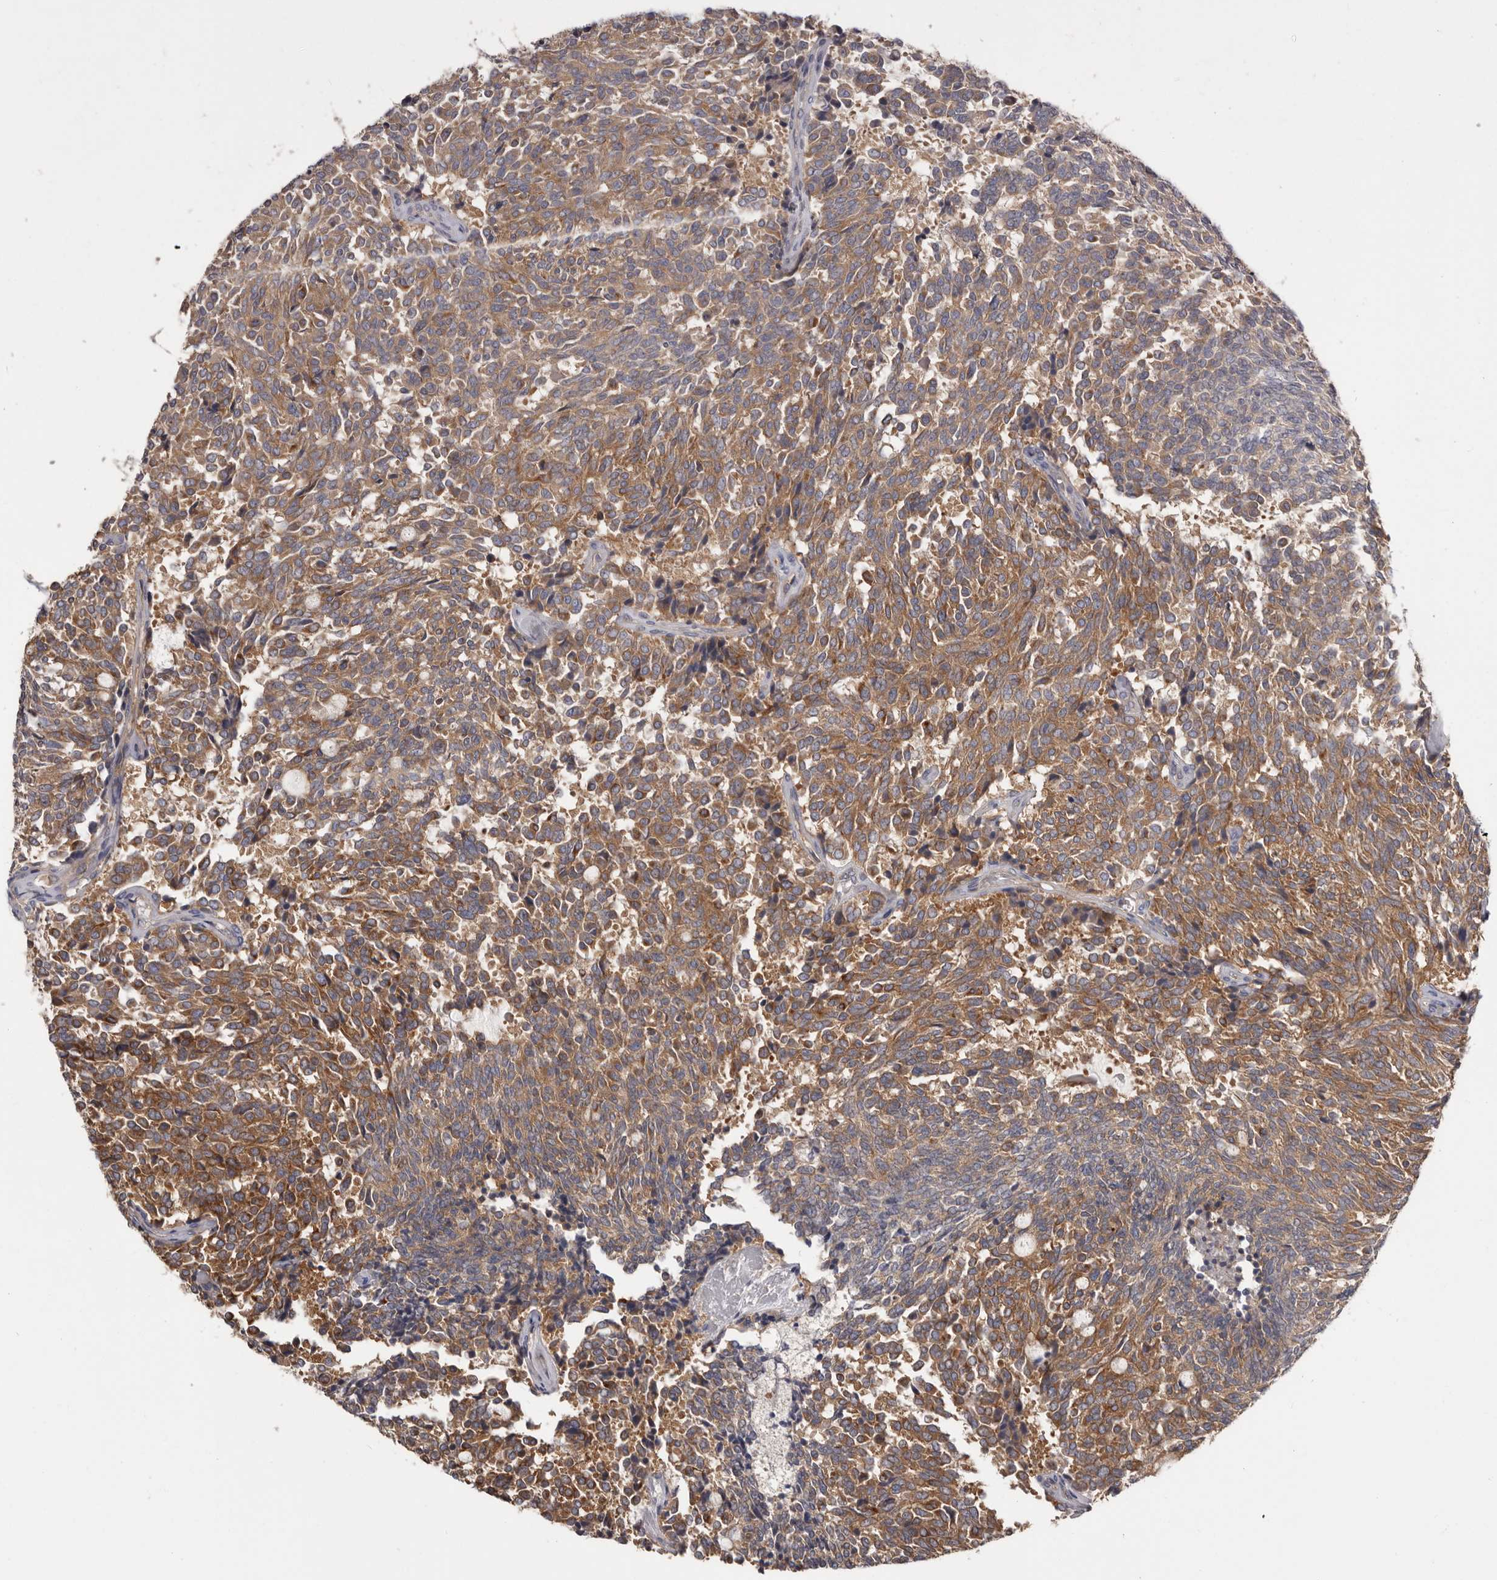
{"staining": {"intensity": "moderate", "quantity": ">75%", "location": "cytoplasmic/membranous"}, "tissue": "carcinoid", "cell_type": "Tumor cells", "image_type": "cancer", "snomed": [{"axis": "morphology", "description": "Carcinoid, malignant, NOS"}, {"axis": "topography", "description": "Pancreas"}], "caption": "This image demonstrates carcinoid stained with IHC to label a protein in brown. The cytoplasmic/membranous of tumor cells show moderate positivity for the protein. Nuclei are counter-stained blue.", "gene": "ENAH", "patient": {"sex": "female", "age": 54}}